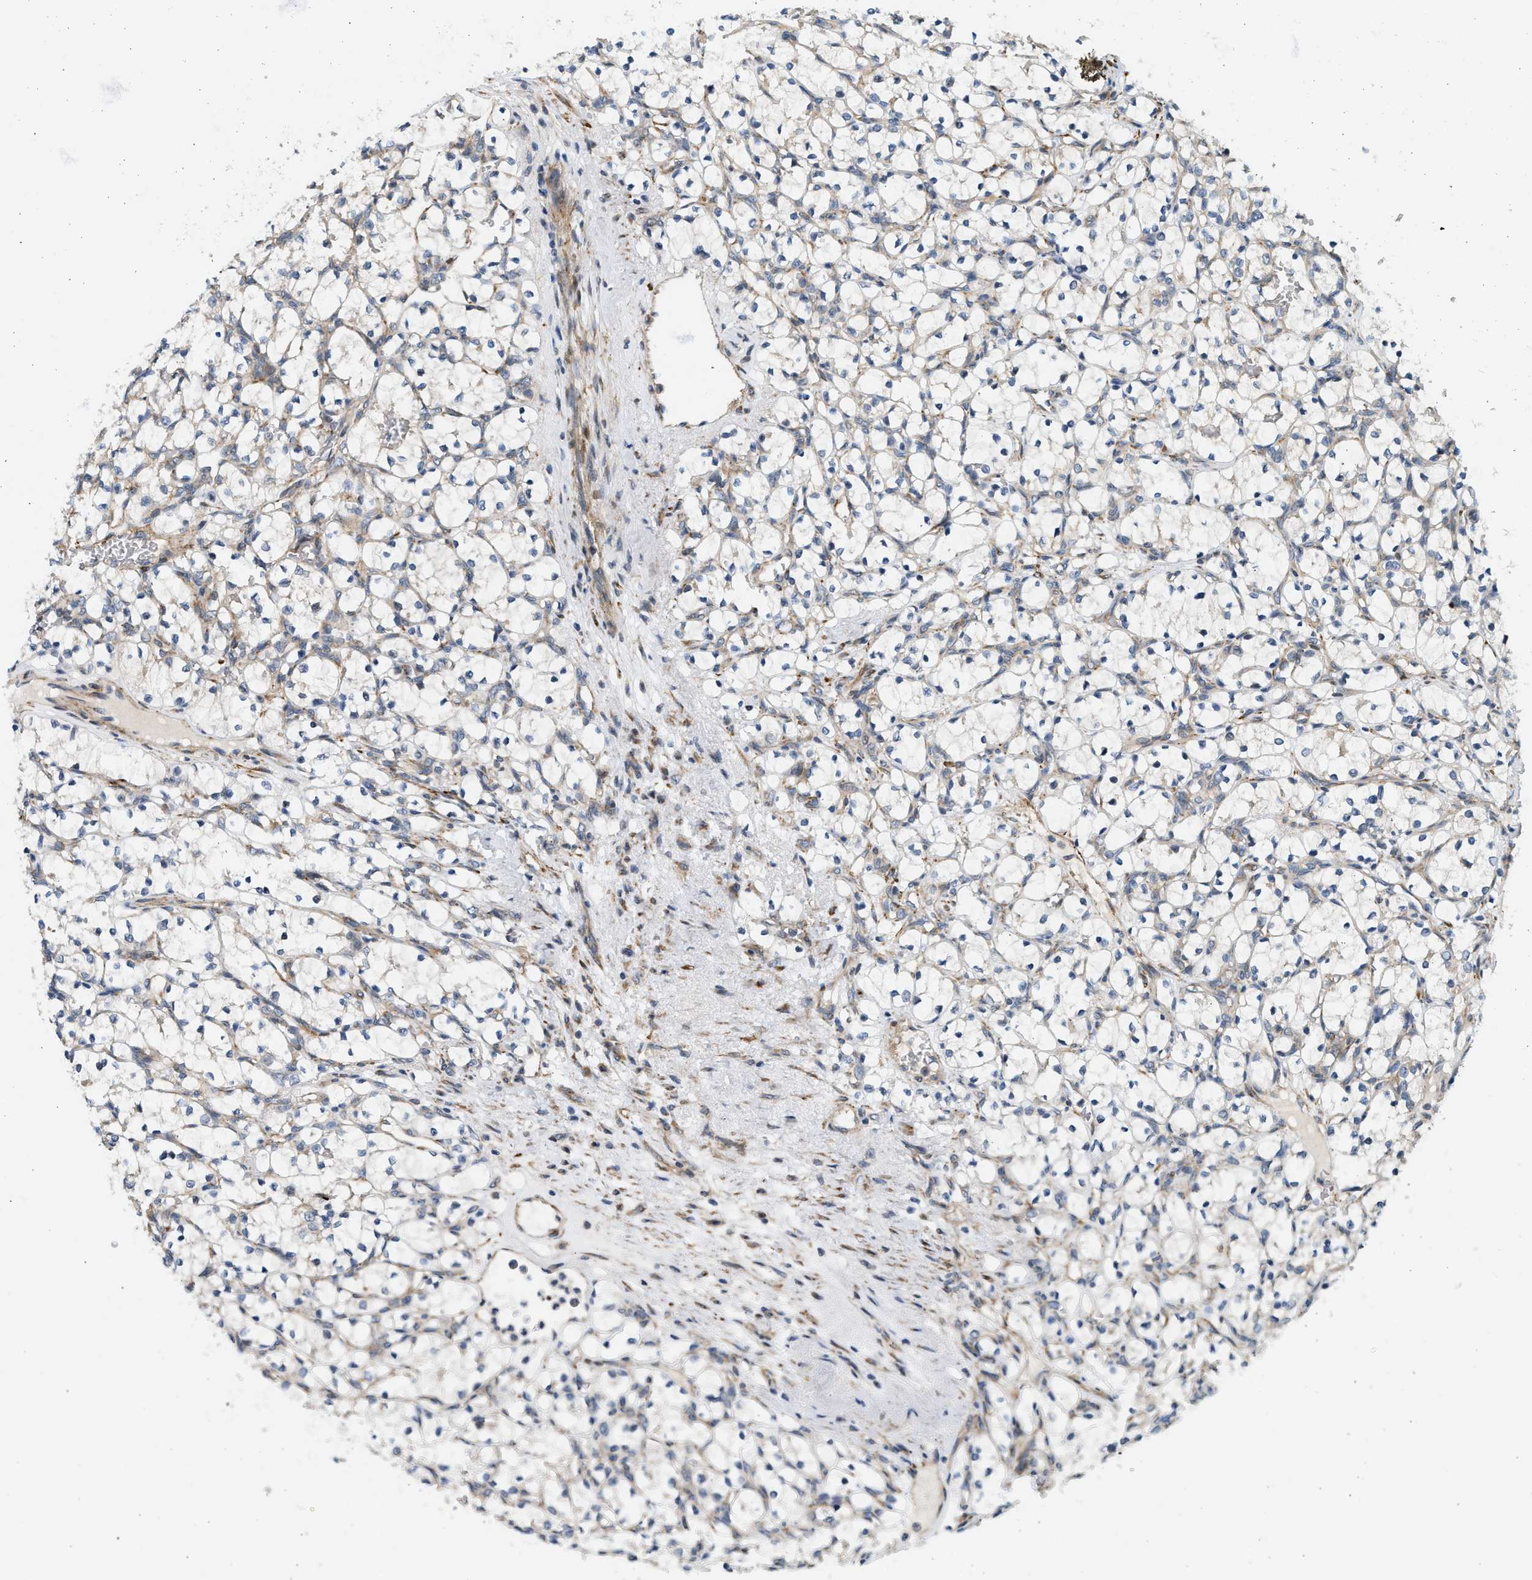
{"staining": {"intensity": "negative", "quantity": "none", "location": "none"}, "tissue": "renal cancer", "cell_type": "Tumor cells", "image_type": "cancer", "snomed": [{"axis": "morphology", "description": "Adenocarcinoma, NOS"}, {"axis": "topography", "description": "Kidney"}], "caption": "Immunohistochemical staining of human renal cancer (adenocarcinoma) shows no significant positivity in tumor cells. Nuclei are stained in blue.", "gene": "KDELR2", "patient": {"sex": "female", "age": 69}}